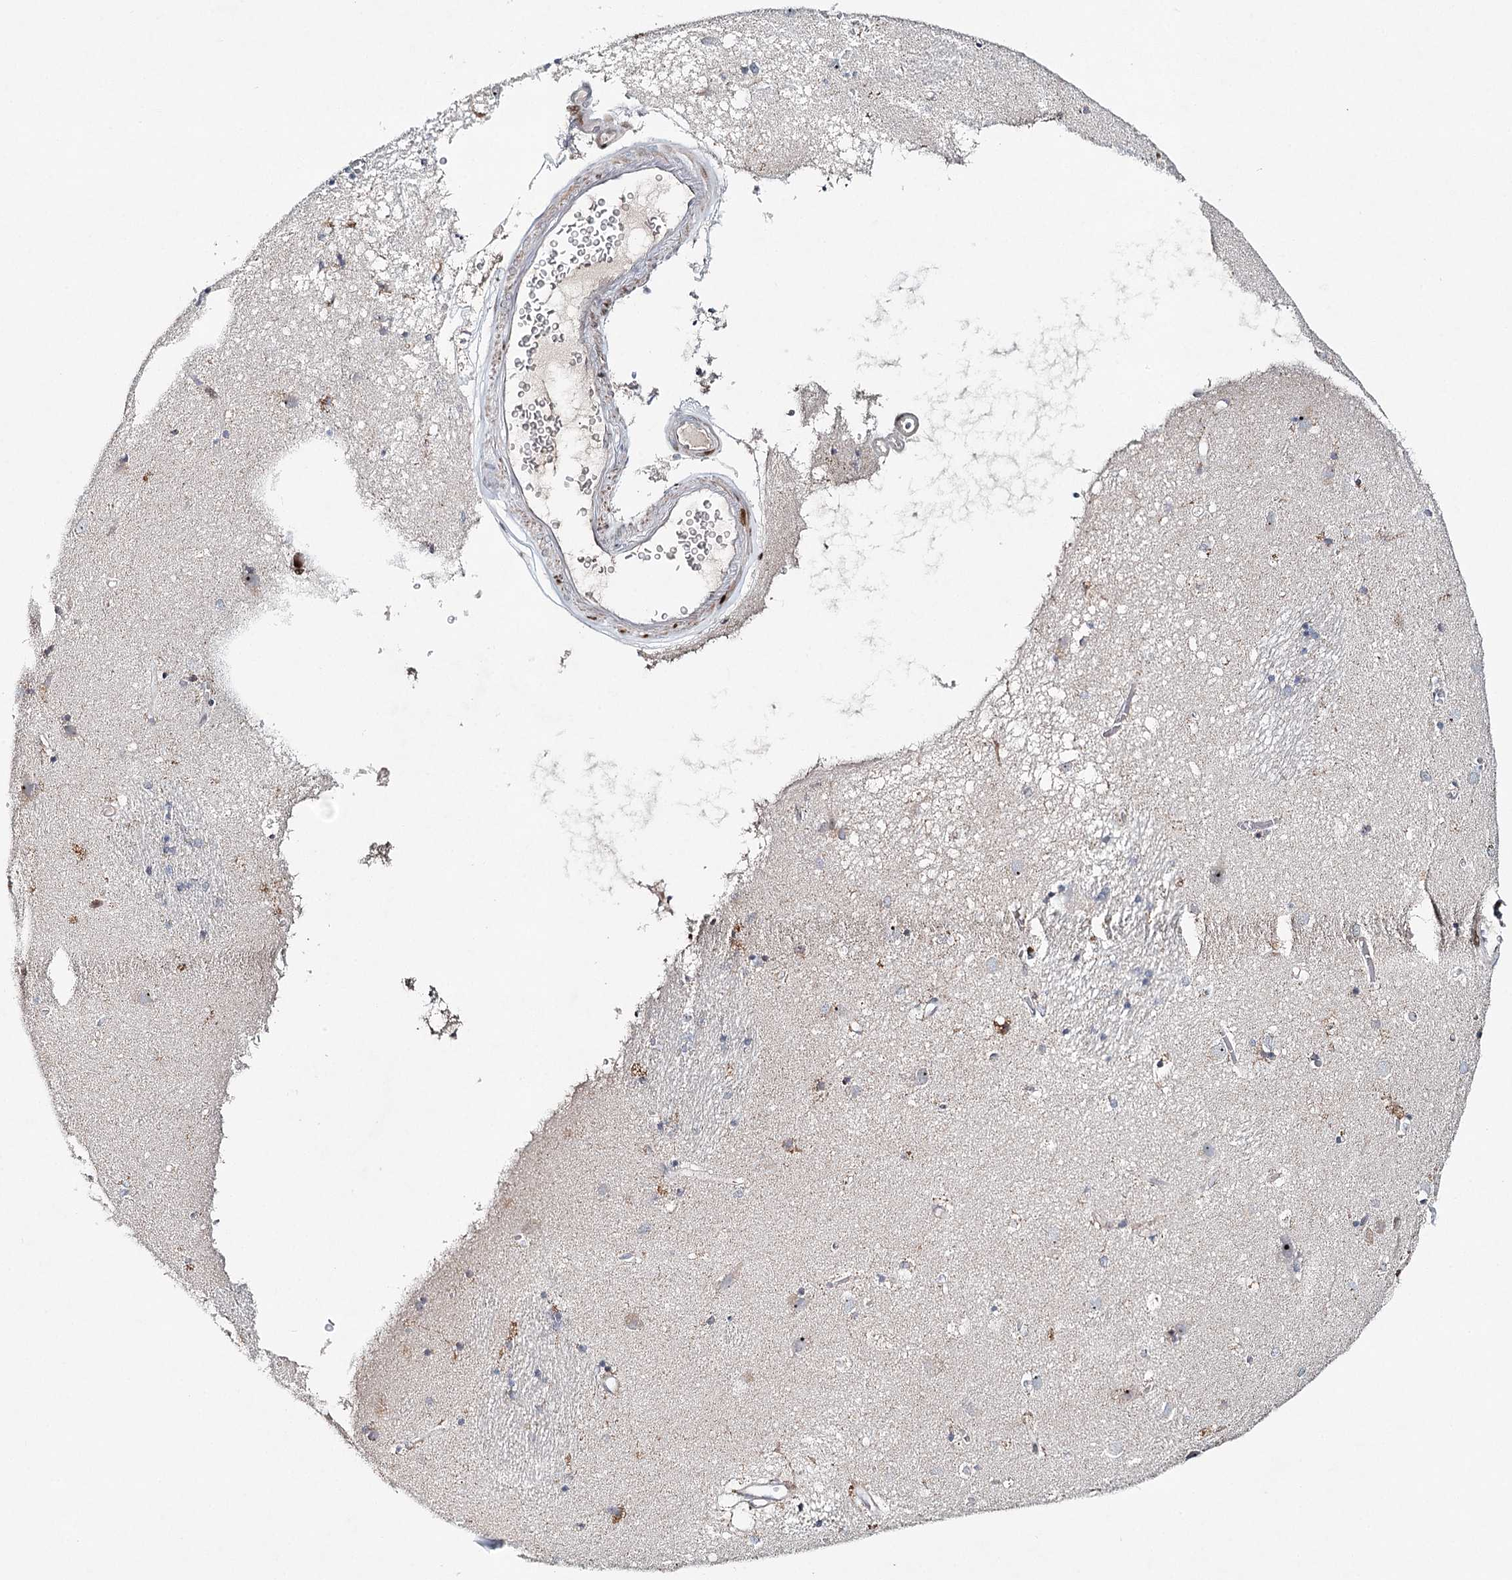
{"staining": {"intensity": "negative", "quantity": "none", "location": "none"}, "tissue": "caudate", "cell_type": "Glial cells", "image_type": "normal", "snomed": [{"axis": "morphology", "description": "Normal tissue, NOS"}, {"axis": "topography", "description": "Lateral ventricle wall"}], "caption": "This is an immunohistochemistry photomicrograph of benign caudate. There is no expression in glial cells.", "gene": "RBM43", "patient": {"sex": "male", "age": 70}}